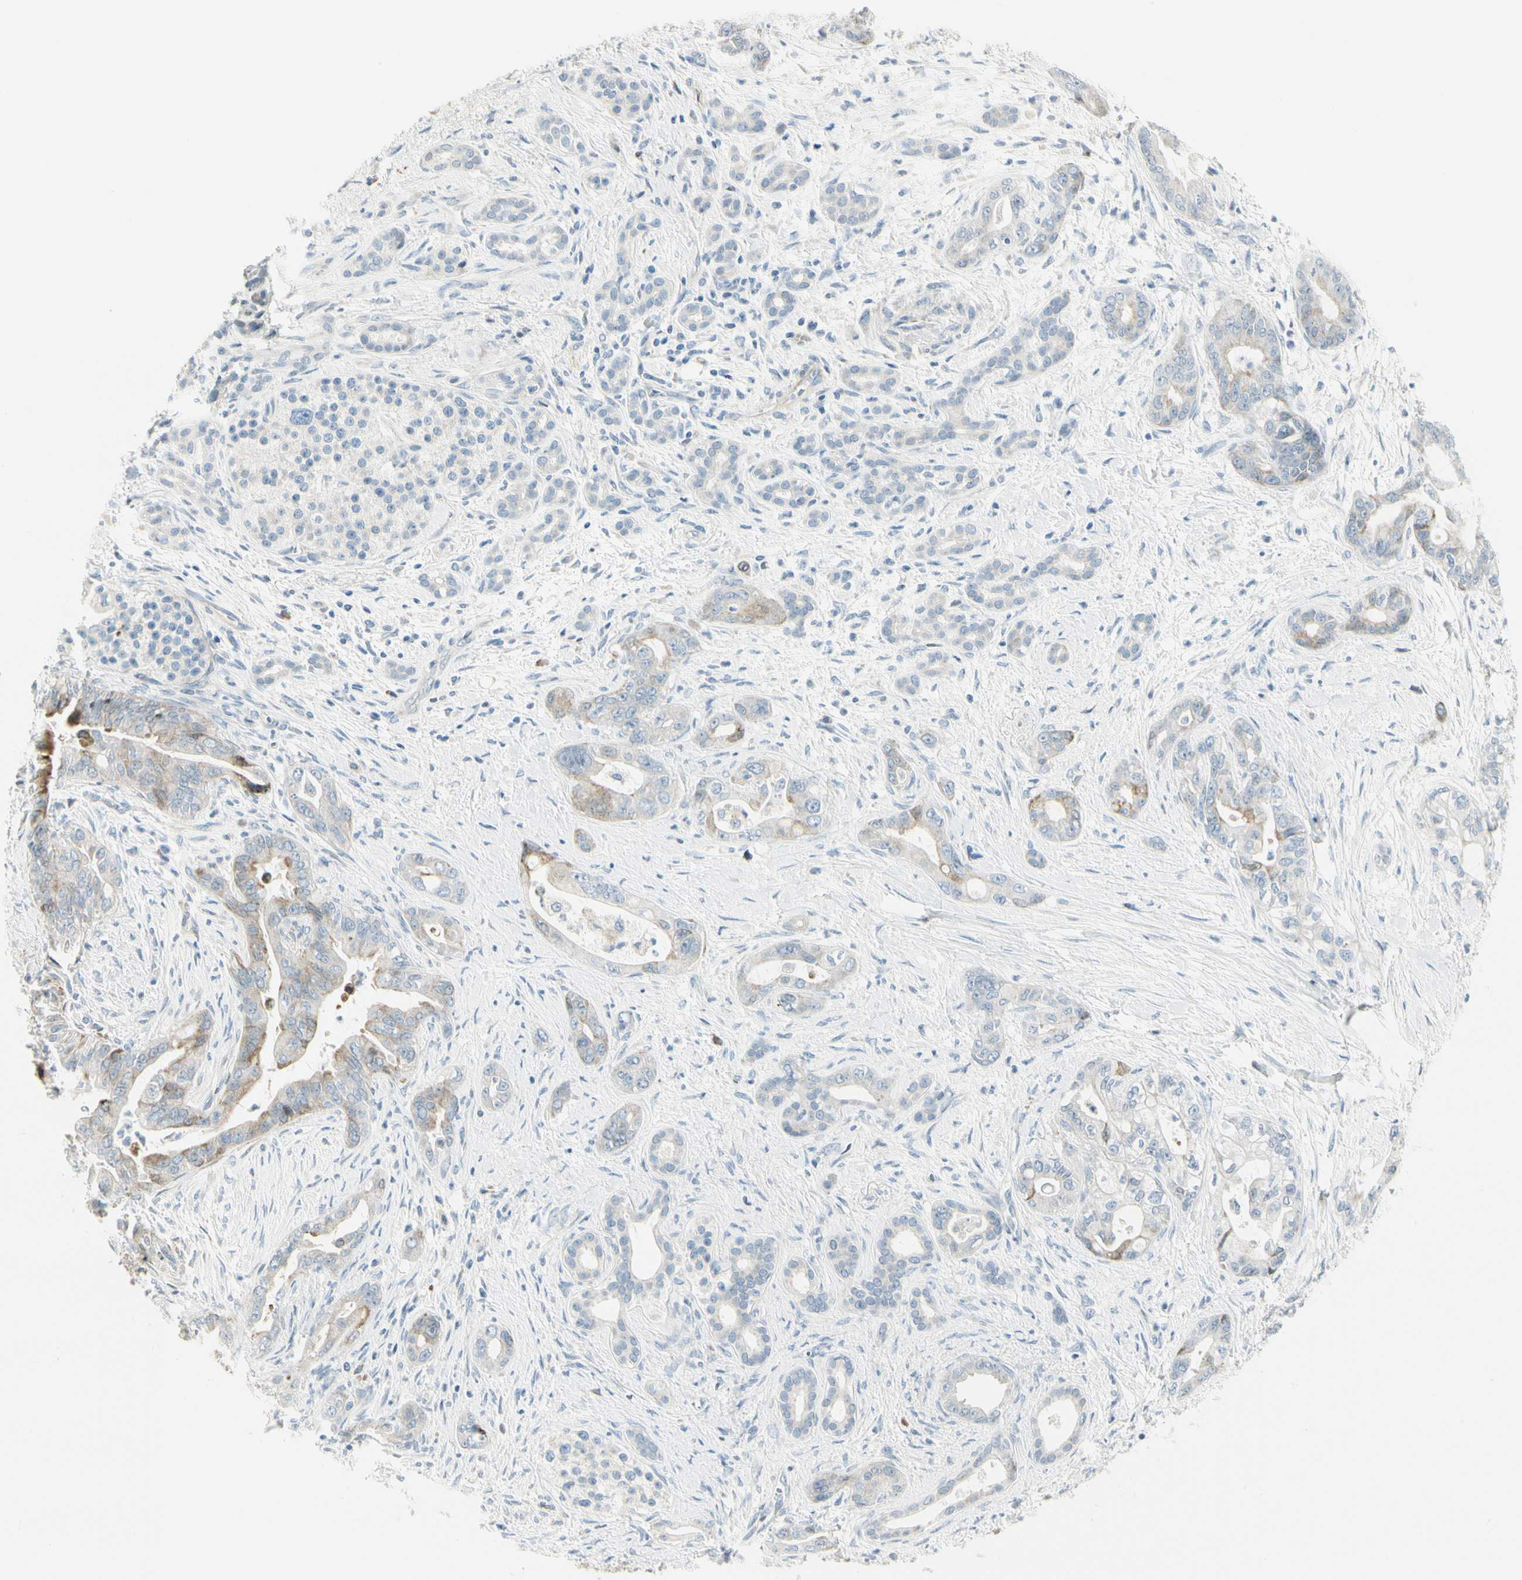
{"staining": {"intensity": "negative", "quantity": "none", "location": "none"}, "tissue": "pancreatic cancer", "cell_type": "Tumor cells", "image_type": "cancer", "snomed": [{"axis": "morphology", "description": "Adenocarcinoma, NOS"}, {"axis": "topography", "description": "Pancreas"}], "caption": "High magnification brightfield microscopy of adenocarcinoma (pancreatic) stained with DAB (brown) and counterstained with hematoxylin (blue): tumor cells show no significant expression.", "gene": "TNFSF11", "patient": {"sex": "male", "age": 70}}